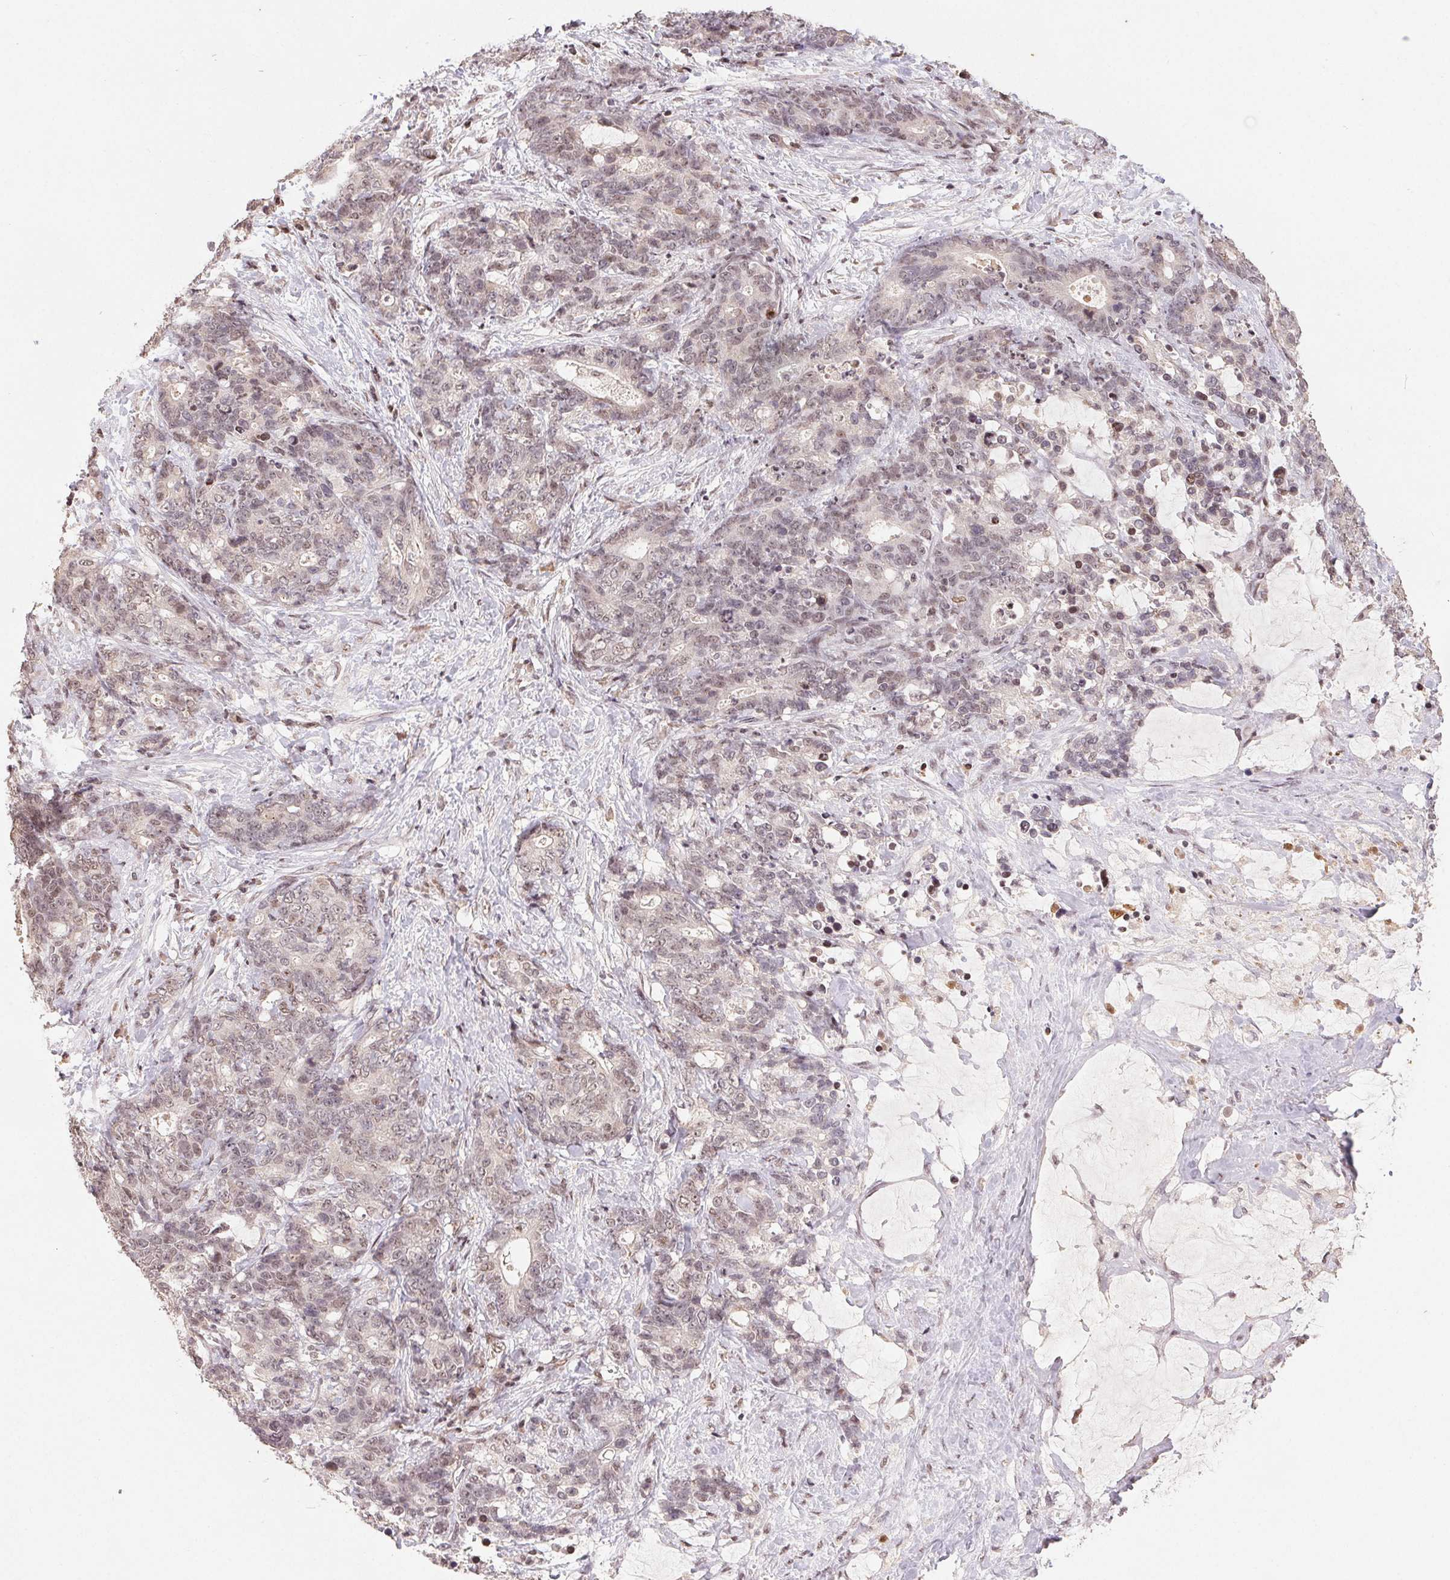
{"staining": {"intensity": "weak", "quantity": "<25%", "location": "nuclear"}, "tissue": "stomach cancer", "cell_type": "Tumor cells", "image_type": "cancer", "snomed": [{"axis": "morphology", "description": "Normal tissue, NOS"}, {"axis": "morphology", "description": "Adenocarcinoma, NOS"}, {"axis": "topography", "description": "Stomach"}], "caption": "Photomicrograph shows no significant protein expression in tumor cells of adenocarcinoma (stomach). (Brightfield microscopy of DAB IHC at high magnification).", "gene": "MAPKAPK2", "patient": {"sex": "female", "age": 64}}